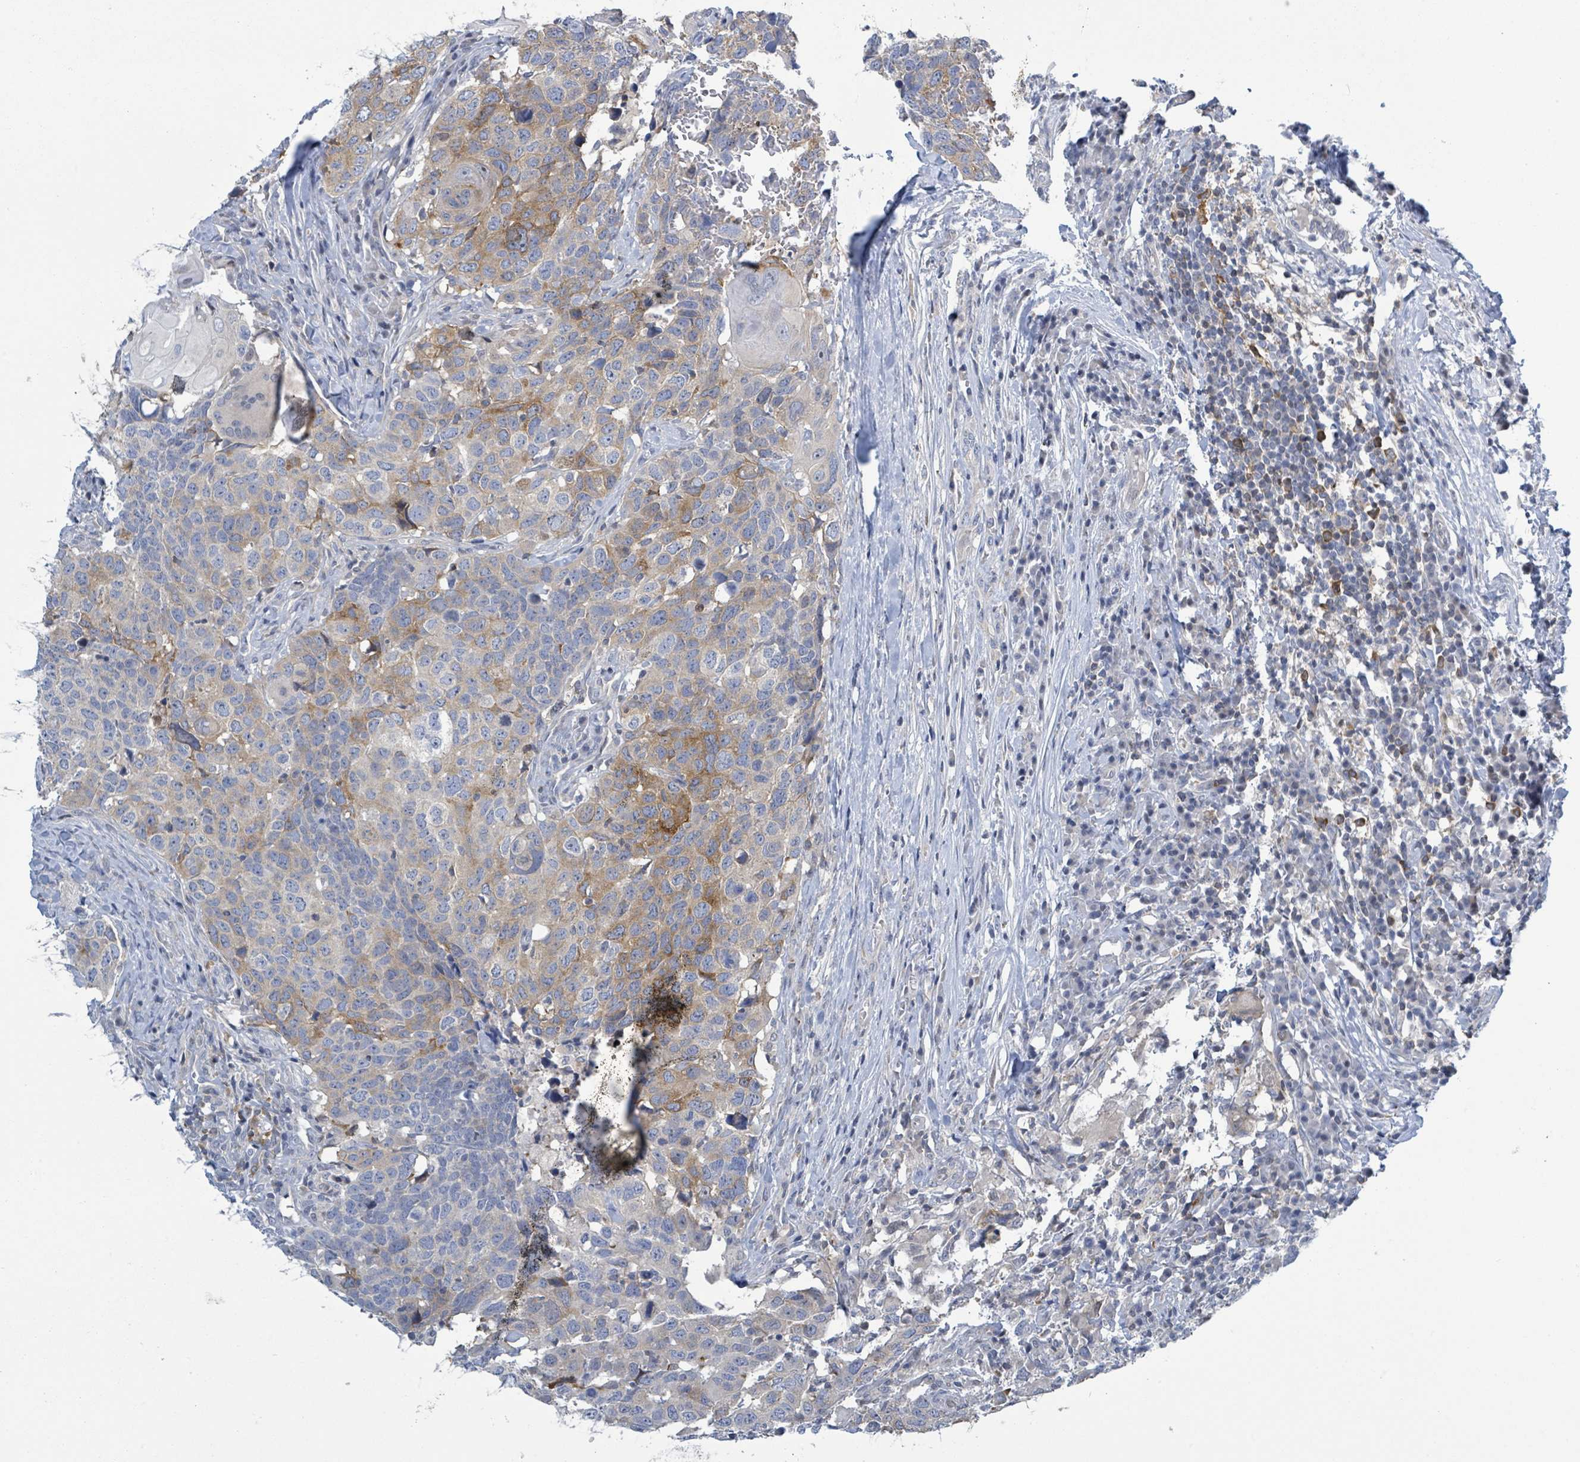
{"staining": {"intensity": "moderate", "quantity": "<25%", "location": "cytoplasmic/membranous"}, "tissue": "head and neck cancer", "cell_type": "Tumor cells", "image_type": "cancer", "snomed": [{"axis": "morphology", "description": "Normal tissue, NOS"}, {"axis": "morphology", "description": "Squamous cell carcinoma, NOS"}, {"axis": "topography", "description": "Skeletal muscle"}, {"axis": "topography", "description": "Vascular tissue"}, {"axis": "topography", "description": "Peripheral nerve tissue"}, {"axis": "topography", "description": "Head-Neck"}], "caption": "A micrograph of human squamous cell carcinoma (head and neck) stained for a protein shows moderate cytoplasmic/membranous brown staining in tumor cells.", "gene": "DGKZ", "patient": {"sex": "male", "age": 66}}